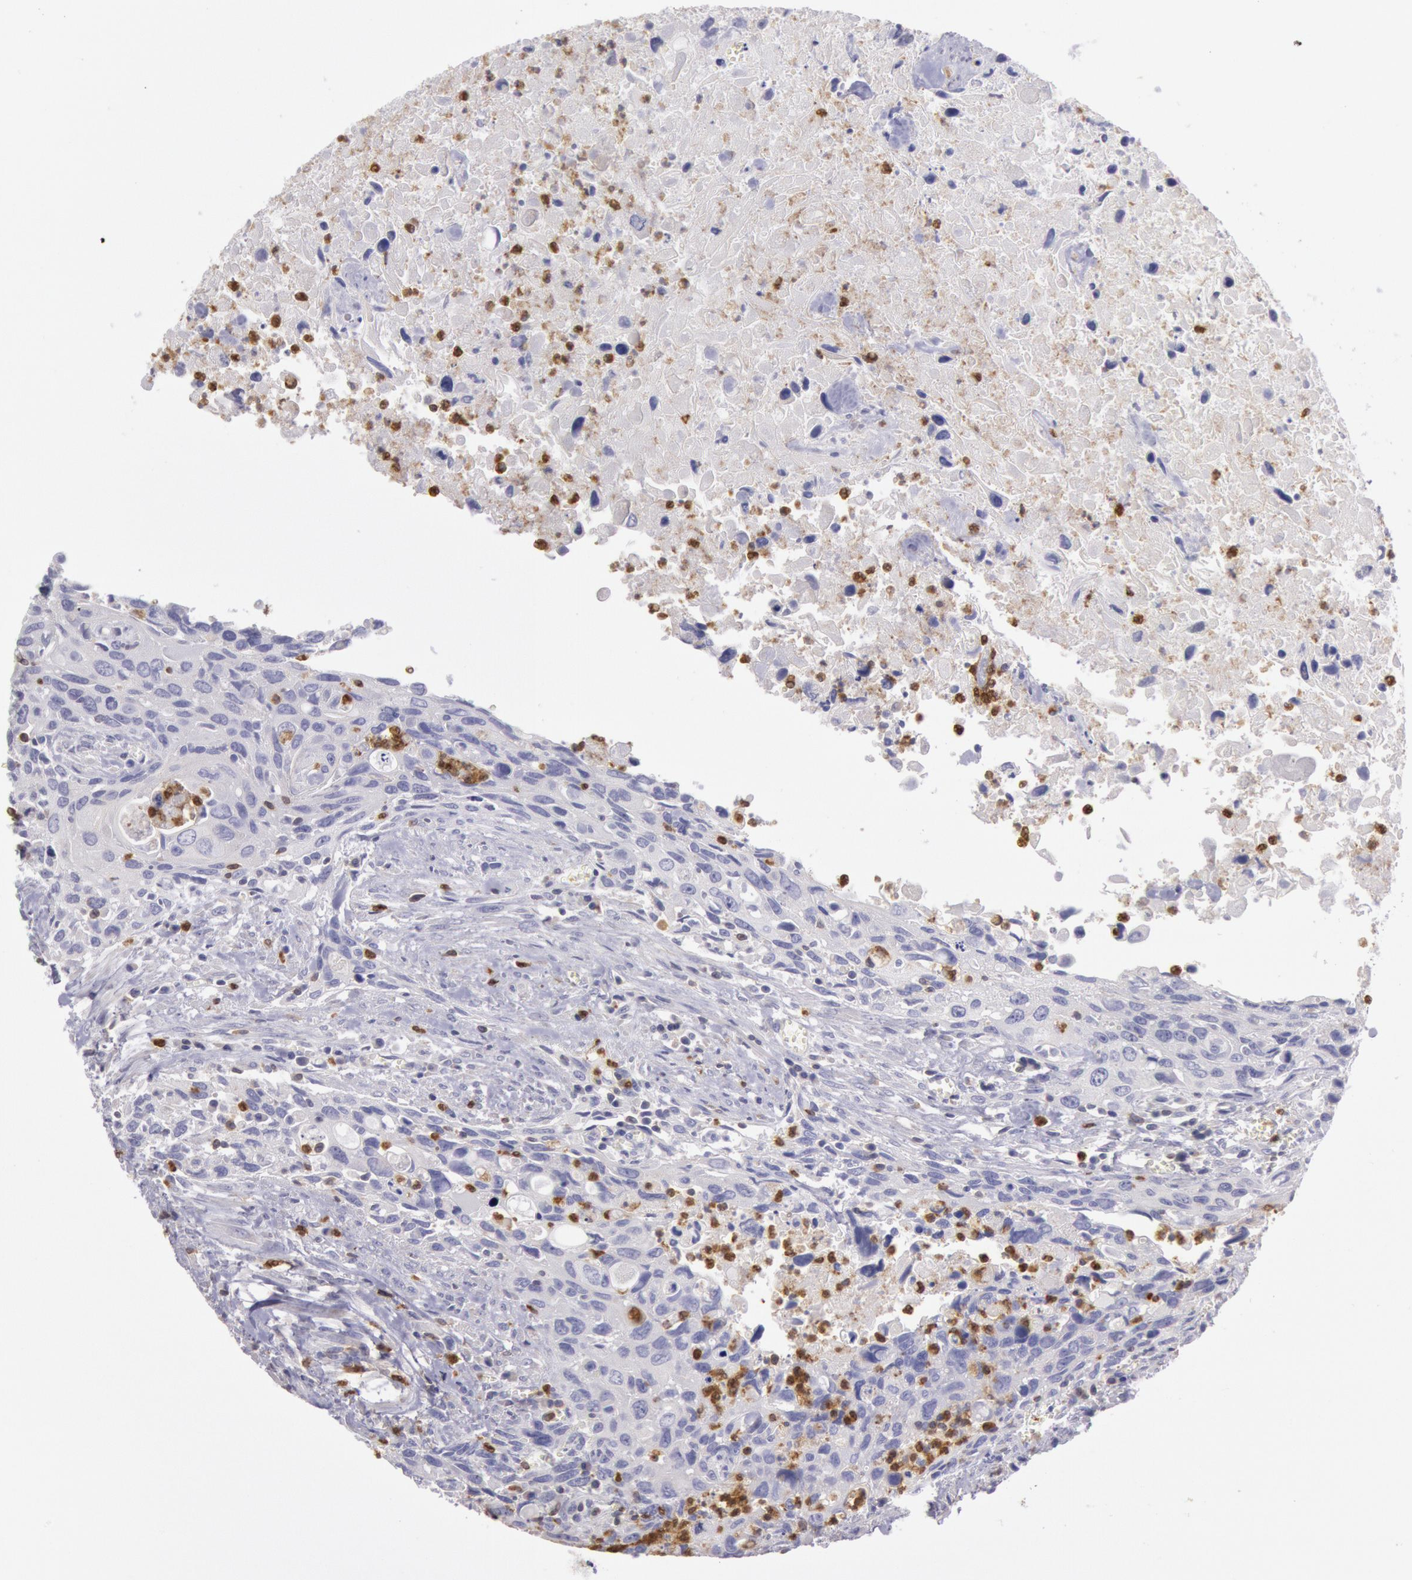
{"staining": {"intensity": "negative", "quantity": "none", "location": "none"}, "tissue": "urothelial cancer", "cell_type": "Tumor cells", "image_type": "cancer", "snomed": [{"axis": "morphology", "description": "Urothelial carcinoma, High grade"}, {"axis": "topography", "description": "Urinary bladder"}], "caption": "Immunohistochemistry (IHC) micrograph of human urothelial cancer stained for a protein (brown), which demonstrates no expression in tumor cells.", "gene": "RAB27A", "patient": {"sex": "male", "age": 71}}